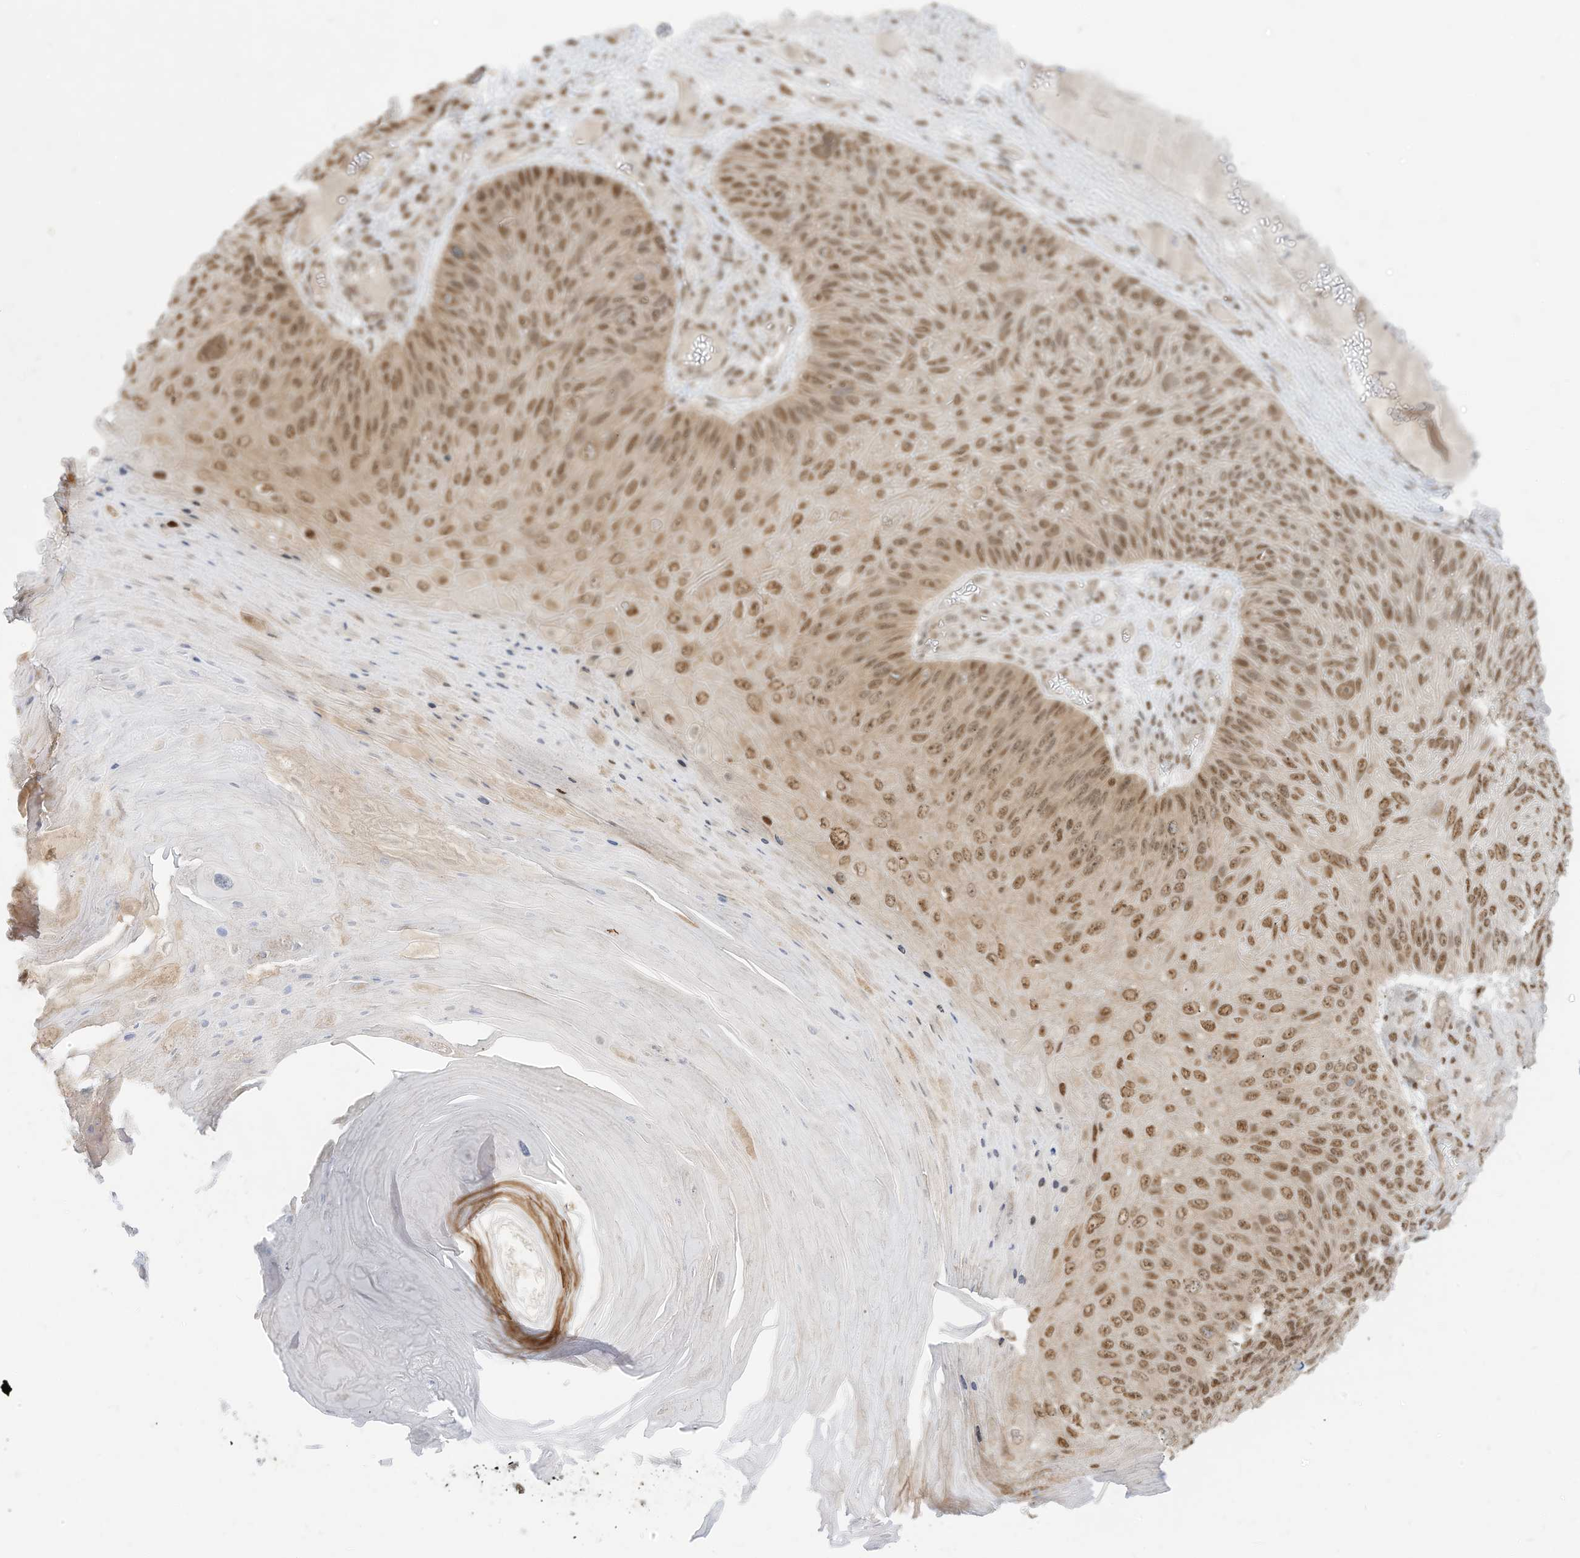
{"staining": {"intensity": "moderate", "quantity": ">75%", "location": "nuclear"}, "tissue": "skin cancer", "cell_type": "Tumor cells", "image_type": "cancer", "snomed": [{"axis": "morphology", "description": "Squamous cell carcinoma, NOS"}, {"axis": "topography", "description": "Skin"}], "caption": "An immunohistochemistry (IHC) image of tumor tissue is shown. Protein staining in brown labels moderate nuclear positivity in skin squamous cell carcinoma within tumor cells.", "gene": "NHSL1", "patient": {"sex": "female", "age": 88}}